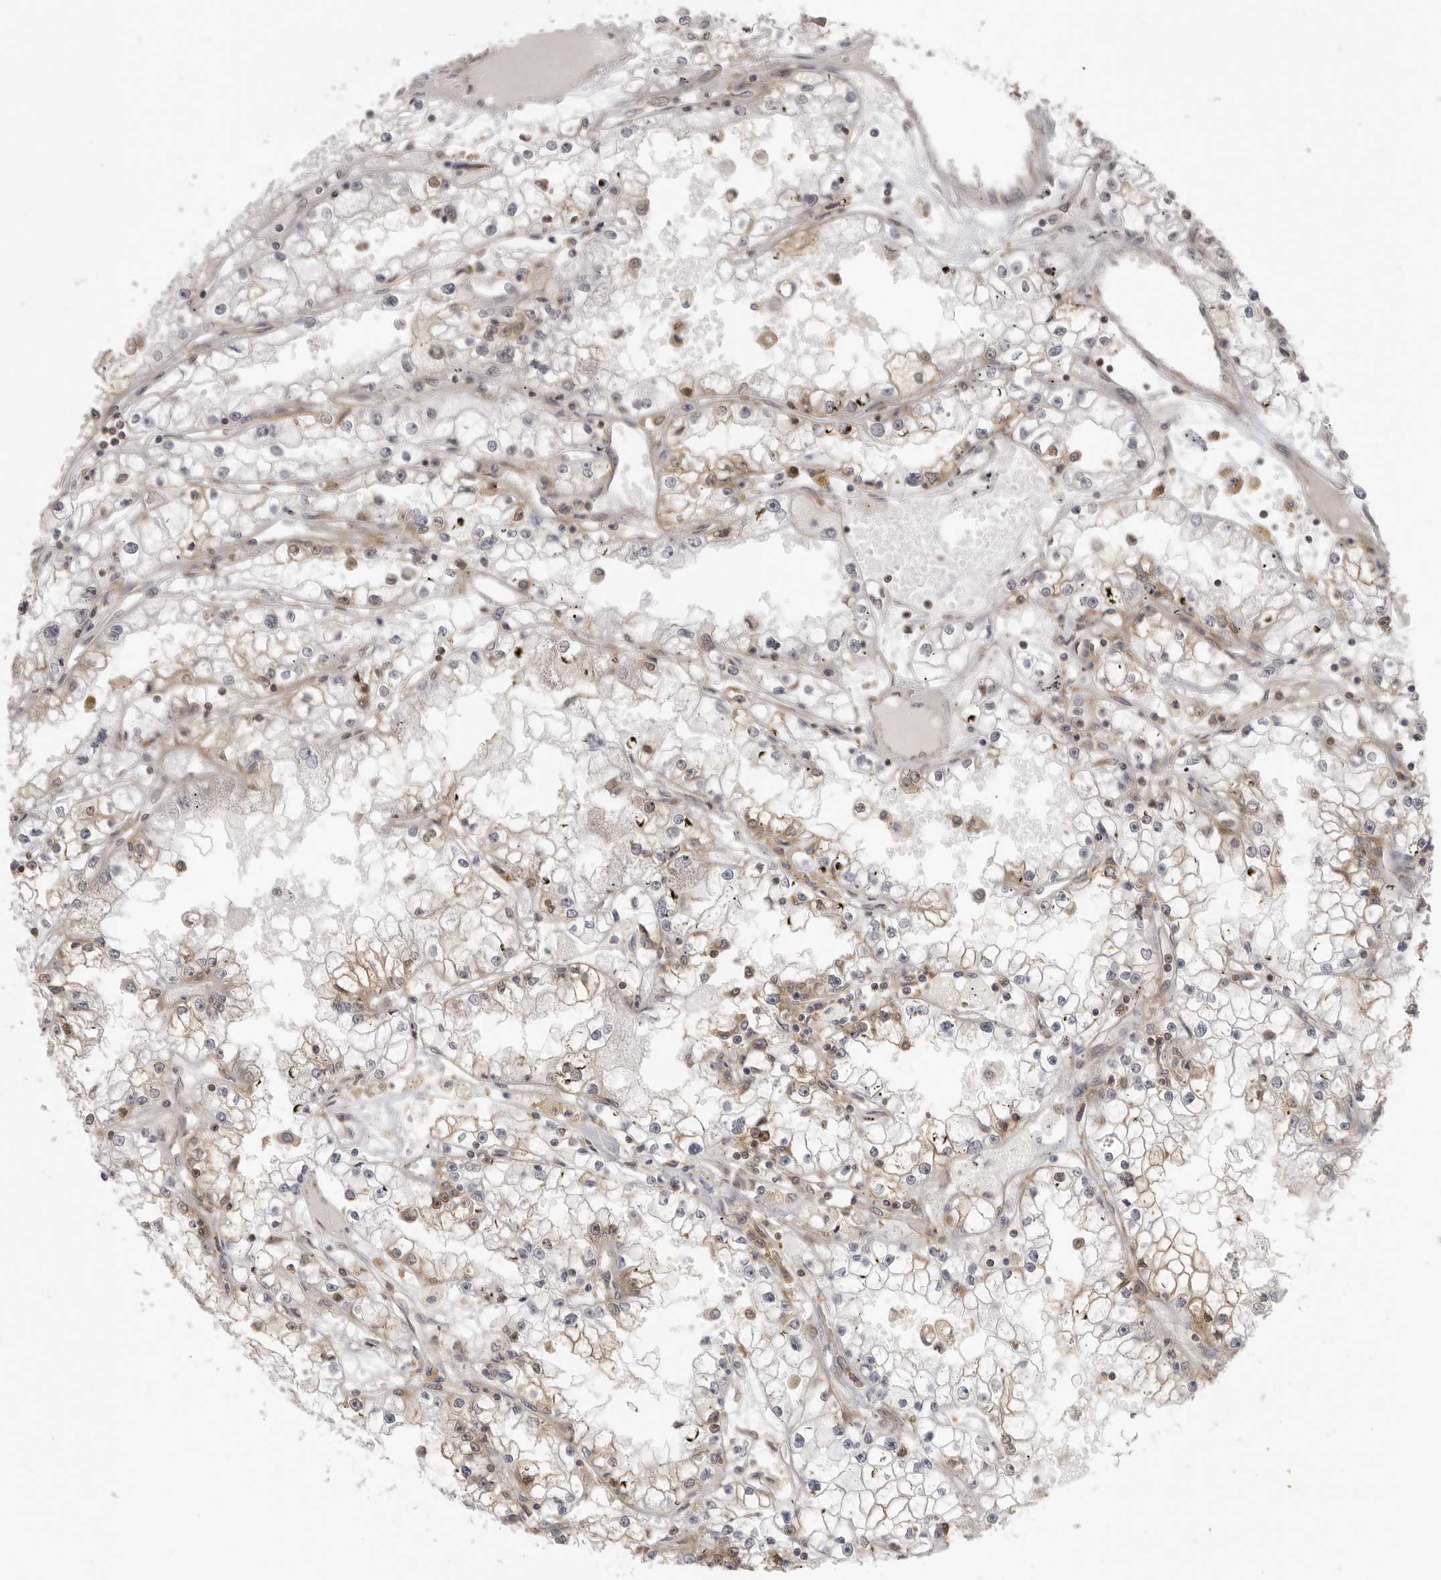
{"staining": {"intensity": "weak", "quantity": "25%-75%", "location": "cytoplasmic/membranous"}, "tissue": "renal cancer", "cell_type": "Tumor cells", "image_type": "cancer", "snomed": [{"axis": "morphology", "description": "Adenocarcinoma, NOS"}, {"axis": "topography", "description": "Kidney"}], "caption": "Immunohistochemical staining of human adenocarcinoma (renal) exhibits low levels of weak cytoplasmic/membranous protein staining in about 25%-75% of tumor cells.", "gene": "PRRC2A", "patient": {"sex": "male", "age": 56}}